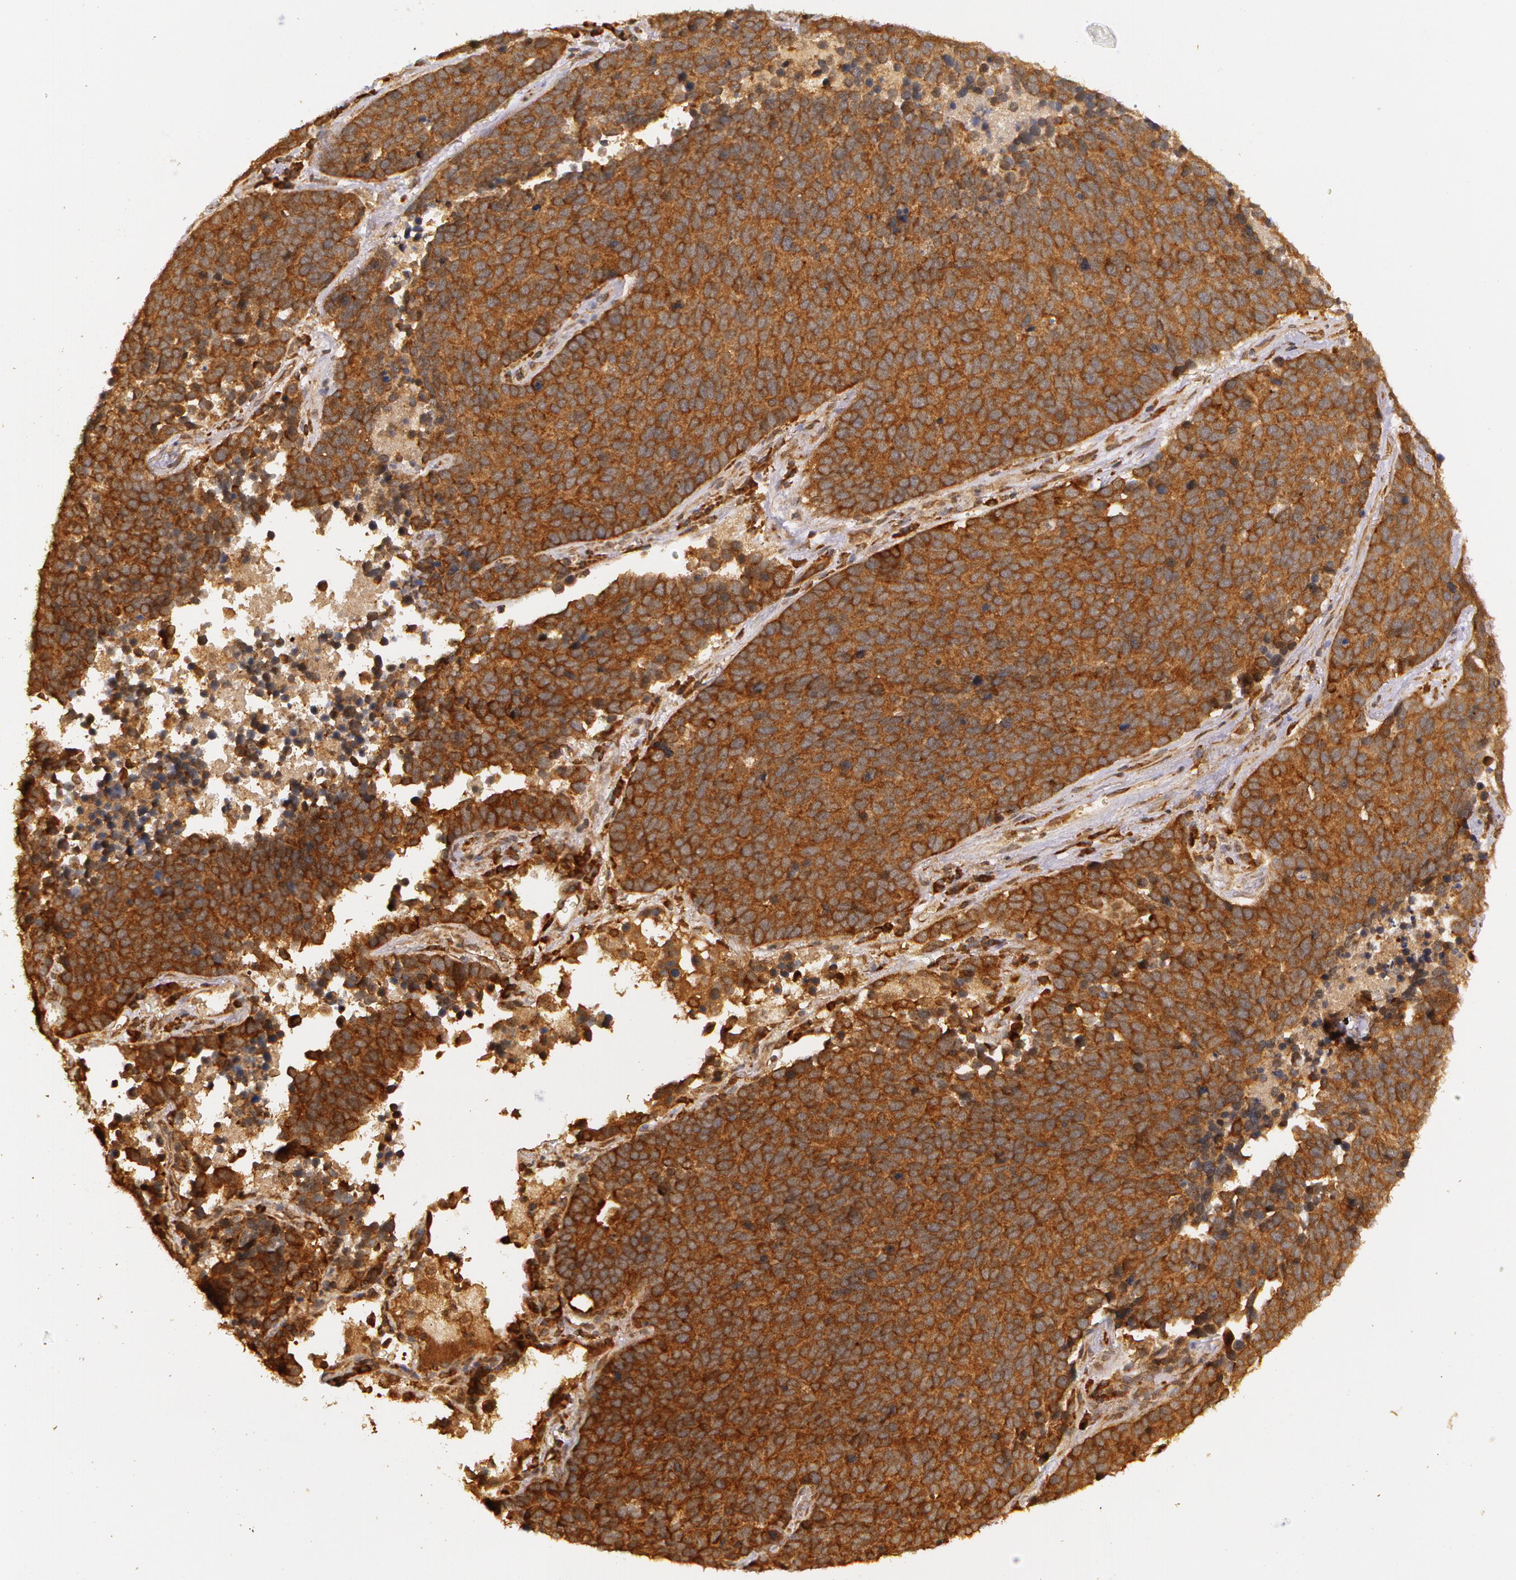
{"staining": {"intensity": "strong", "quantity": ">75%", "location": "cytoplasmic/membranous"}, "tissue": "lung cancer", "cell_type": "Tumor cells", "image_type": "cancer", "snomed": [{"axis": "morphology", "description": "Neoplasm, malignant, NOS"}, {"axis": "topography", "description": "Lung"}], "caption": "Strong cytoplasmic/membranous expression is identified in approximately >75% of tumor cells in lung cancer.", "gene": "ASCC2", "patient": {"sex": "female", "age": 75}}